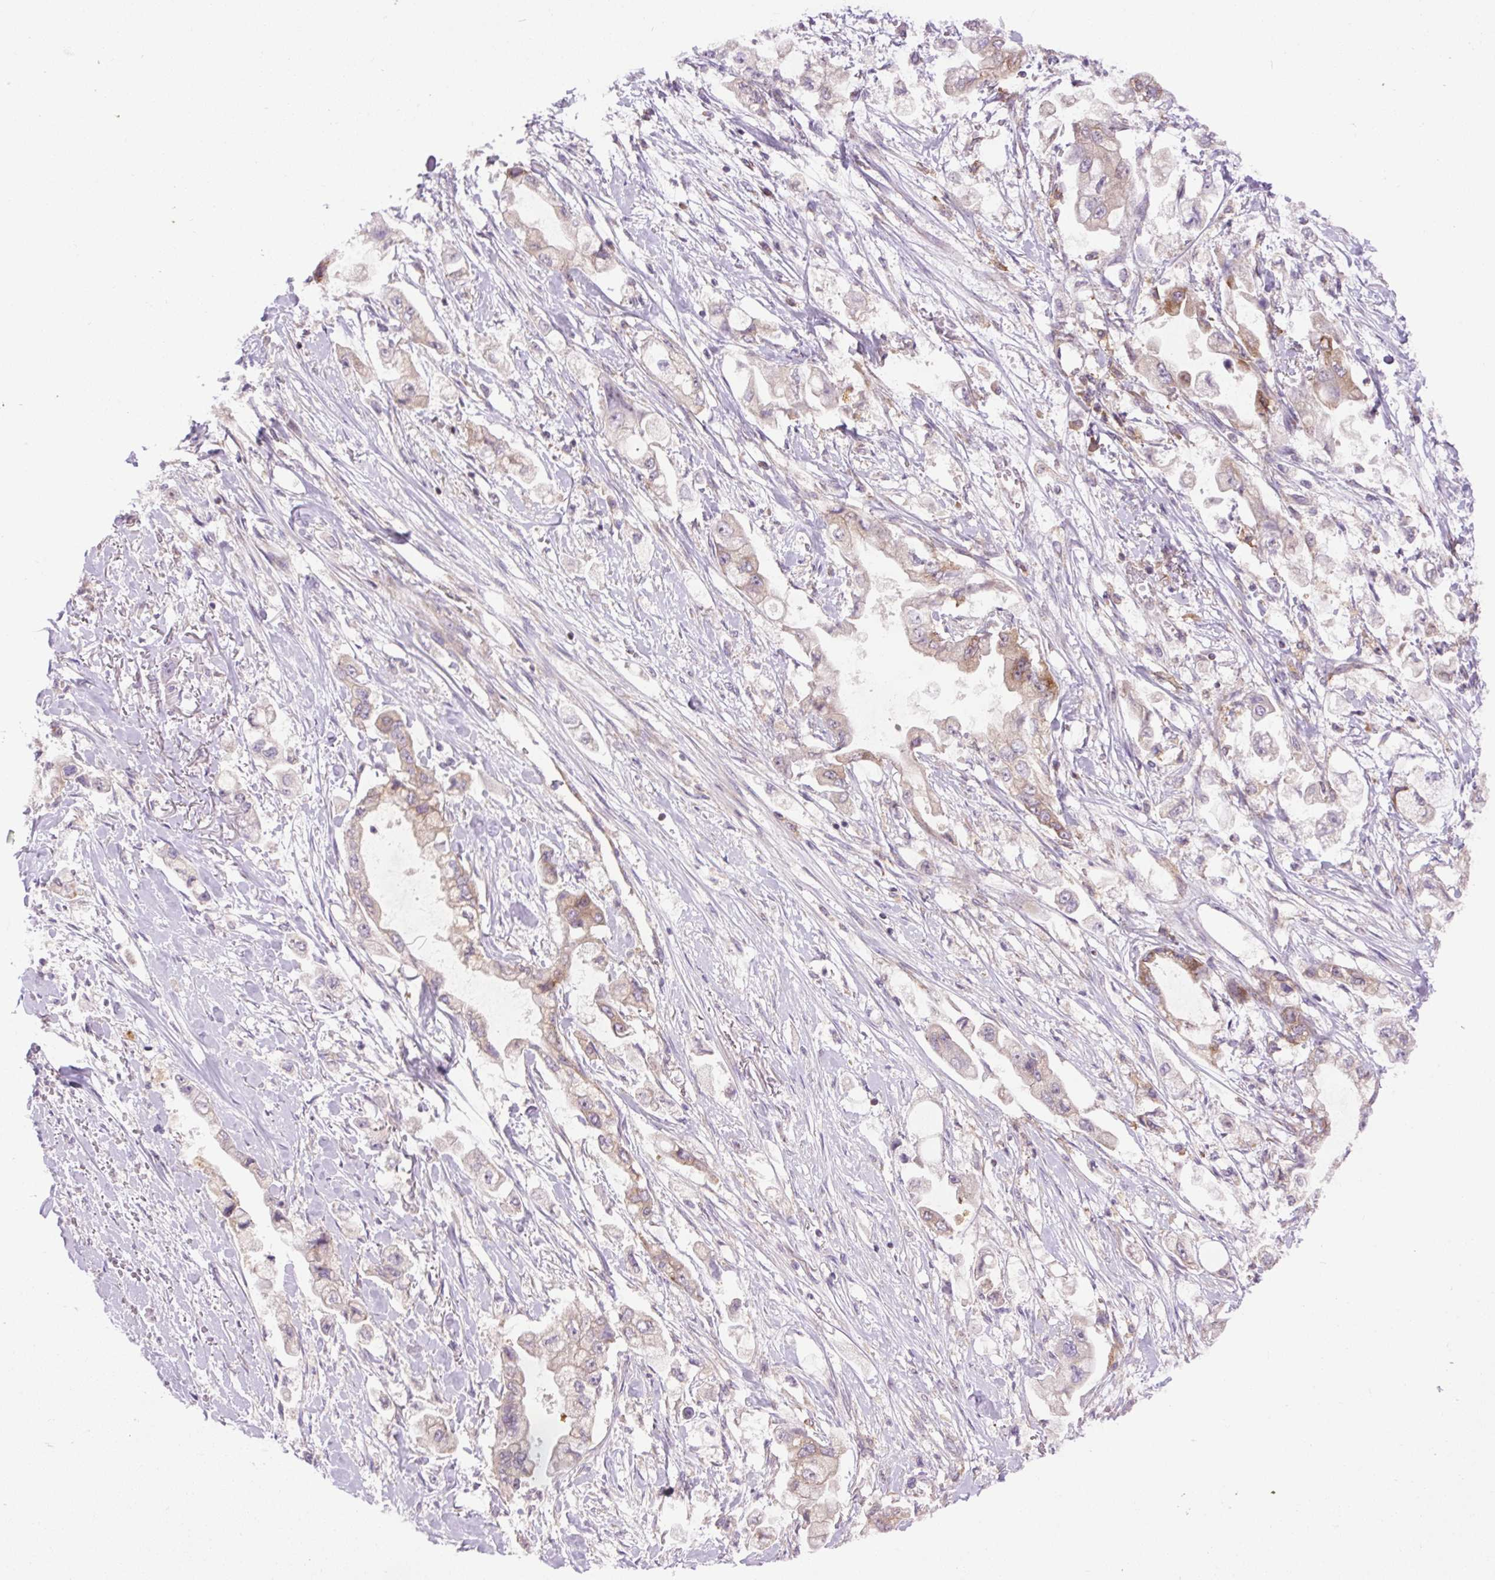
{"staining": {"intensity": "weak", "quantity": "25%-75%", "location": "cytoplasmic/membranous"}, "tissue": "stomach cancer", "cell_type": "Tumor cells", "image_type": "cancer", "snomed": [{"axis": "morphology", "description": "Adenocarcinoma, NOS"}, {"axis": "topography", "description": "Stomach"}], "caption": "Protein staining by IHC exhibits weak cytoplasmic/membranous expression in approximately 25%-75% of tumor cells in stomach adenocarcinoma.", "gene": "MINK1", "patient": {"sex": "male", "age": 62}}